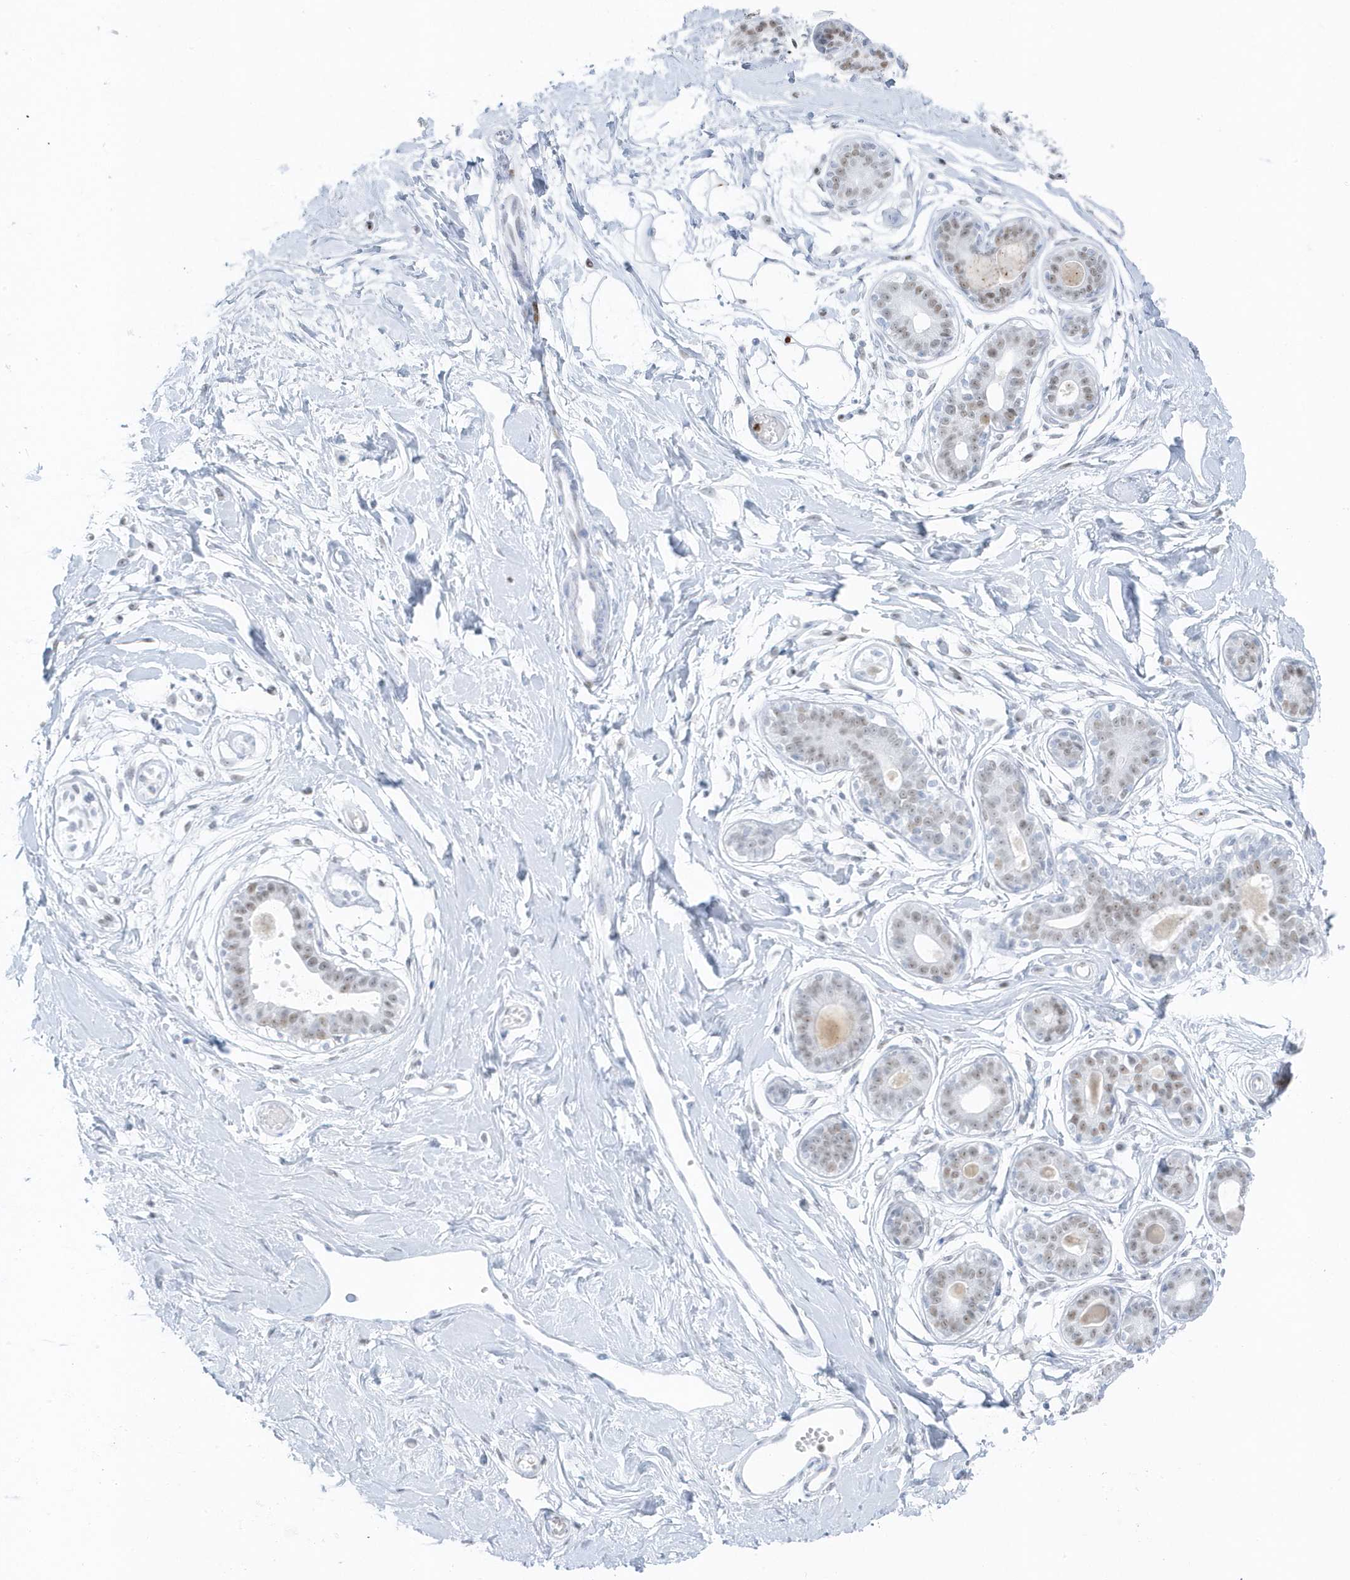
{"staining": {"intensity": "moderate", "quantity": "<25%", "location": "nuclear"}, "tissue": "breast", "cell_type": "Adipocytes", "image_type": "normal", "snomed": [{"axis": "morphology", "description": "Normal tissue, NOS"}, {"axis": "topography", "description": "Breast"}], "caption": "Immunohistochemical staining of normal human breast exhibits low levels of moderate nuclear positivity in about <25% of adipocytes.", "gene": "SMIM34", "patient": {"sex": "female", "age": 45}}